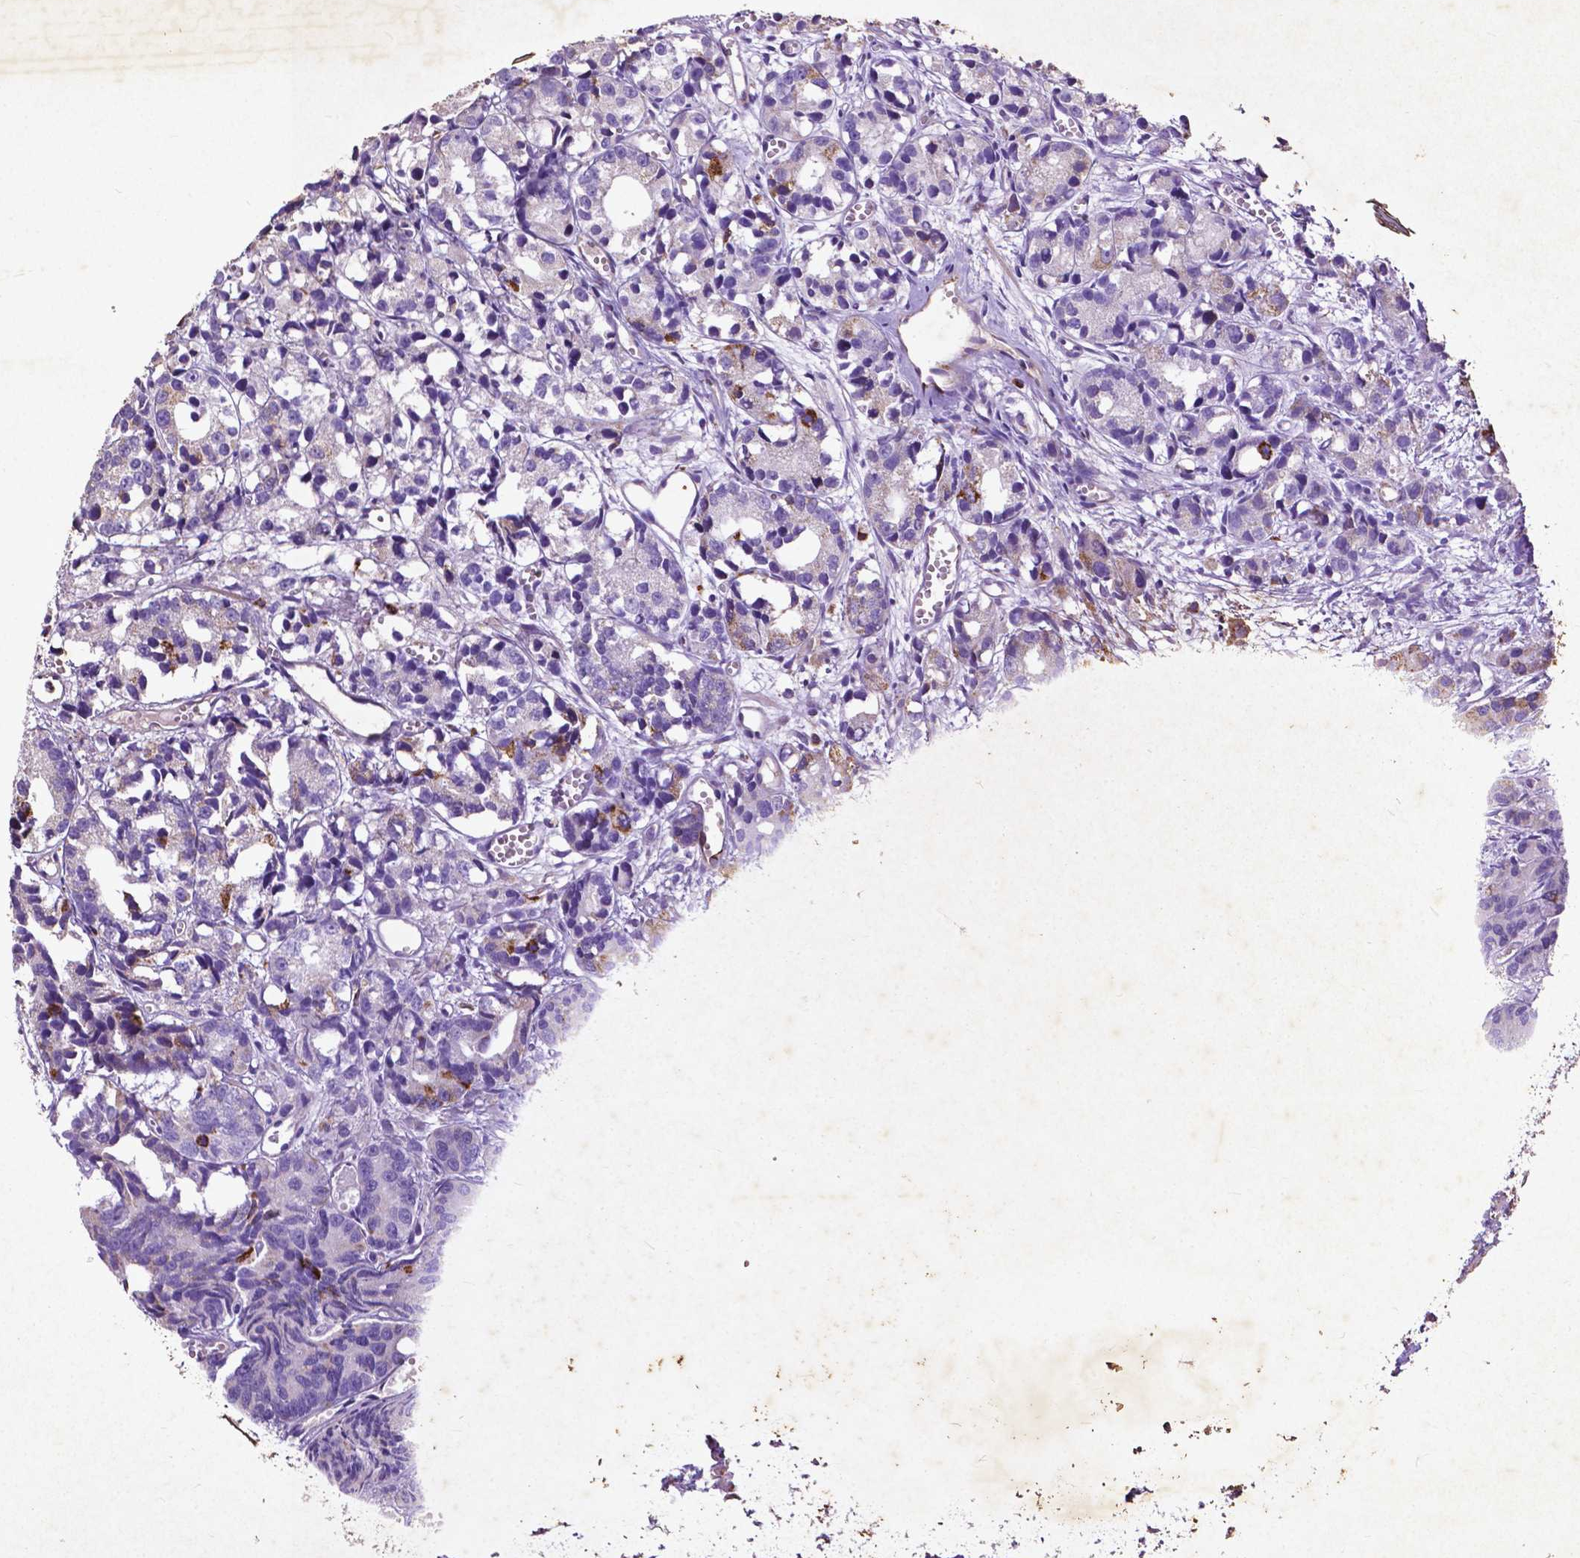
{"staining": {"intensity": "moderate", "quantity": "<25%", "location": "cytoplasmic/membranous"}, "tissue": "prostate cancer", "cell_type": "Tumor cells", "image_type": "cancer", "snomed": [{"axis": "morphology", "description": "Adenocarcinoma, High grade"}, {"axis": "topography", "description": "Prostate"}], "caption": "DAB (3,3'-diaminobenzidine) immunohistochemical staining of human prostate cancer demonstrates moderate cytoplasmic/membranous protein expression in approximately <25% of tumor cells.", "gene": "THEGL", "patient": {"sex": "male", "age": 77}}